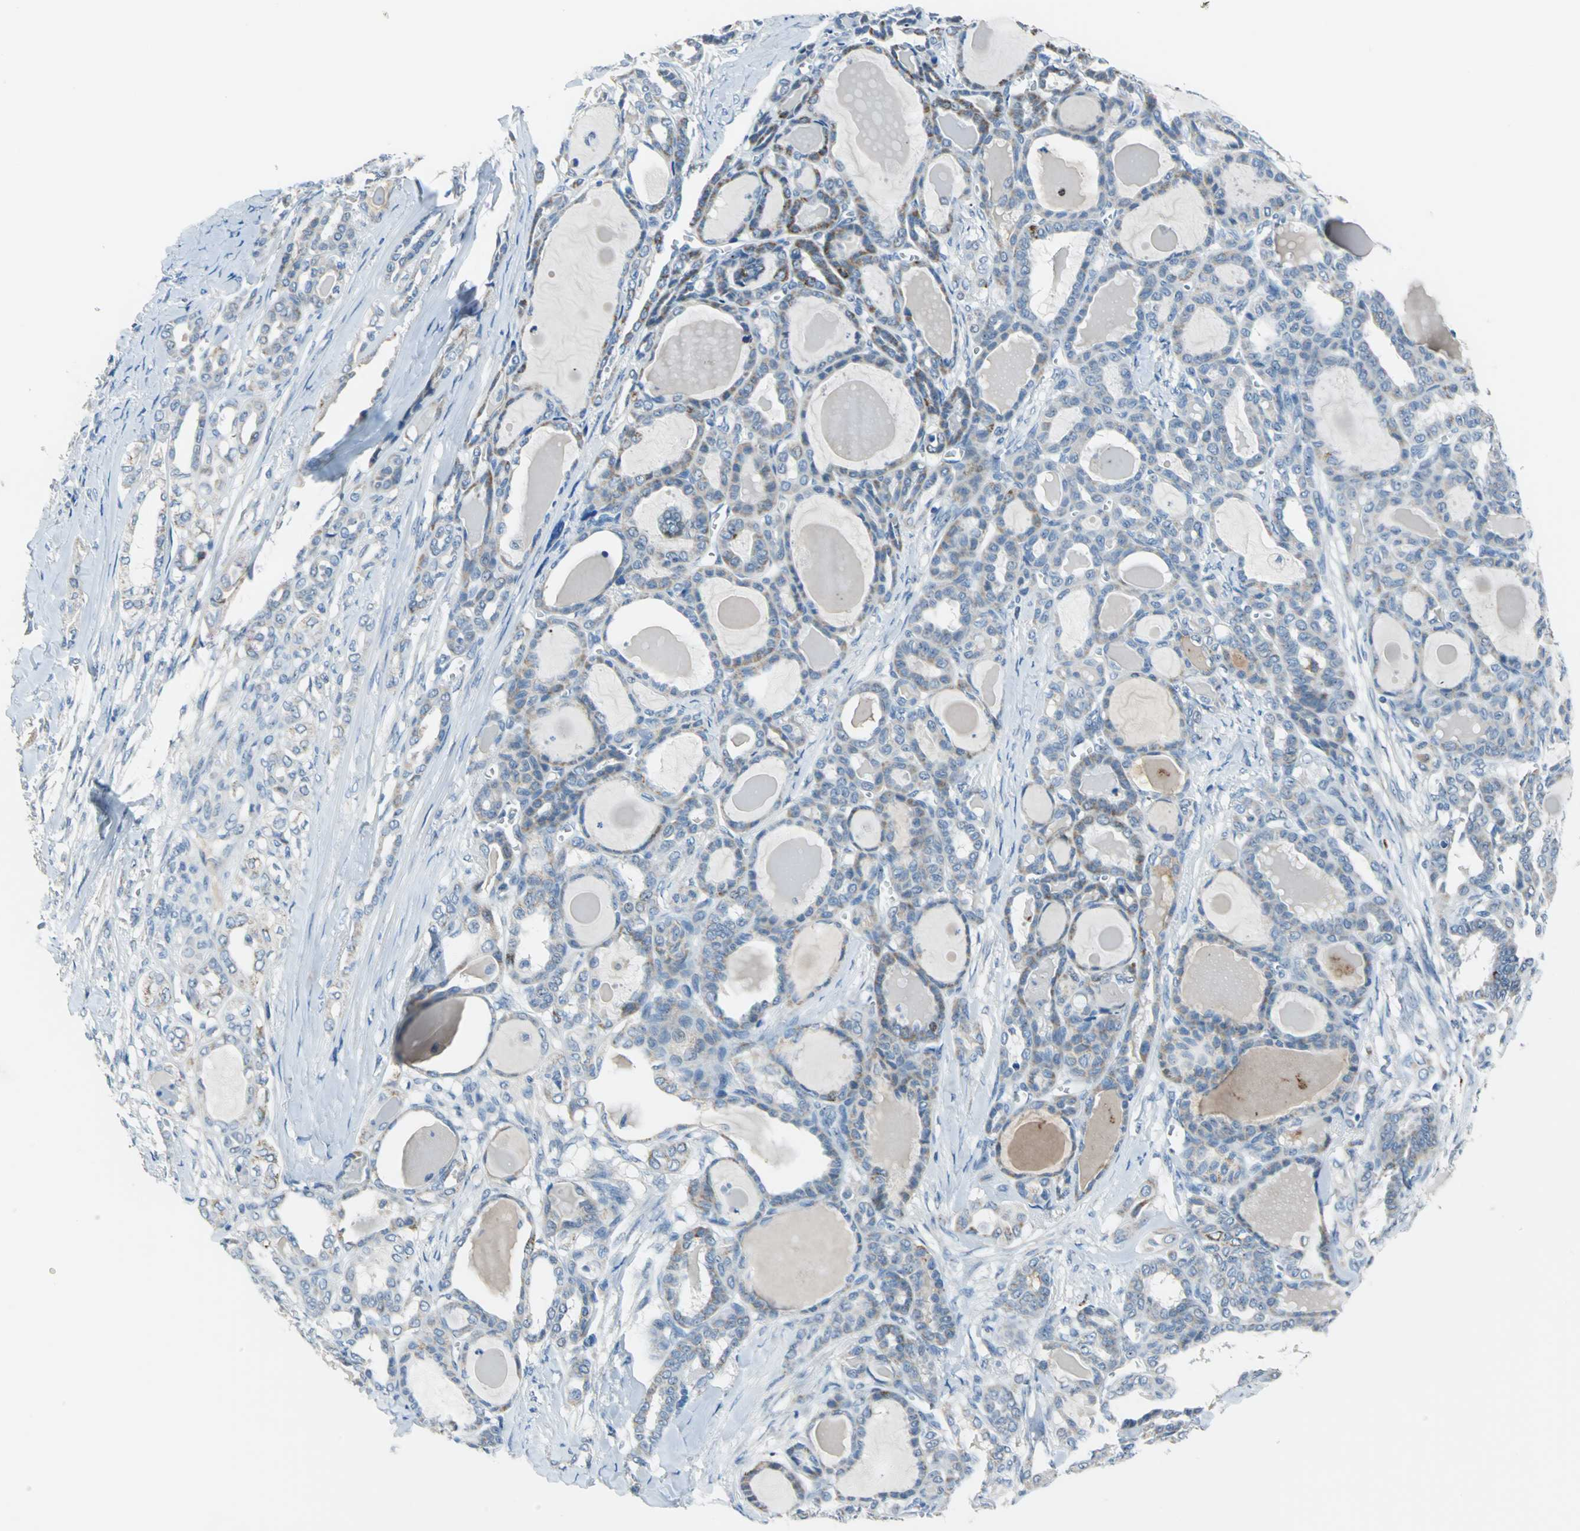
{"staining": {"intensity": "moderate", "quantity": "<25%", "location": "cytoplasmic/membranous"}, "tissue": "thyroid cancer", "cell_type": "Tumor cells", "image_type": "cancer", "snomed": [{"axis": "morphology", "description": "Carcinoma, NOS"}, {"axis": "topography", "description": "Thyroid gland"}], "caption": "A photomicrograph of thyroid cancer (carcinoma) stained for a protein displays moderate cytoplasmic/membranous brown staining in tumor cells. Nuclei are stained in blue.", "gene": "MUC4", "patient": {"sex": "female", "age": 91}}